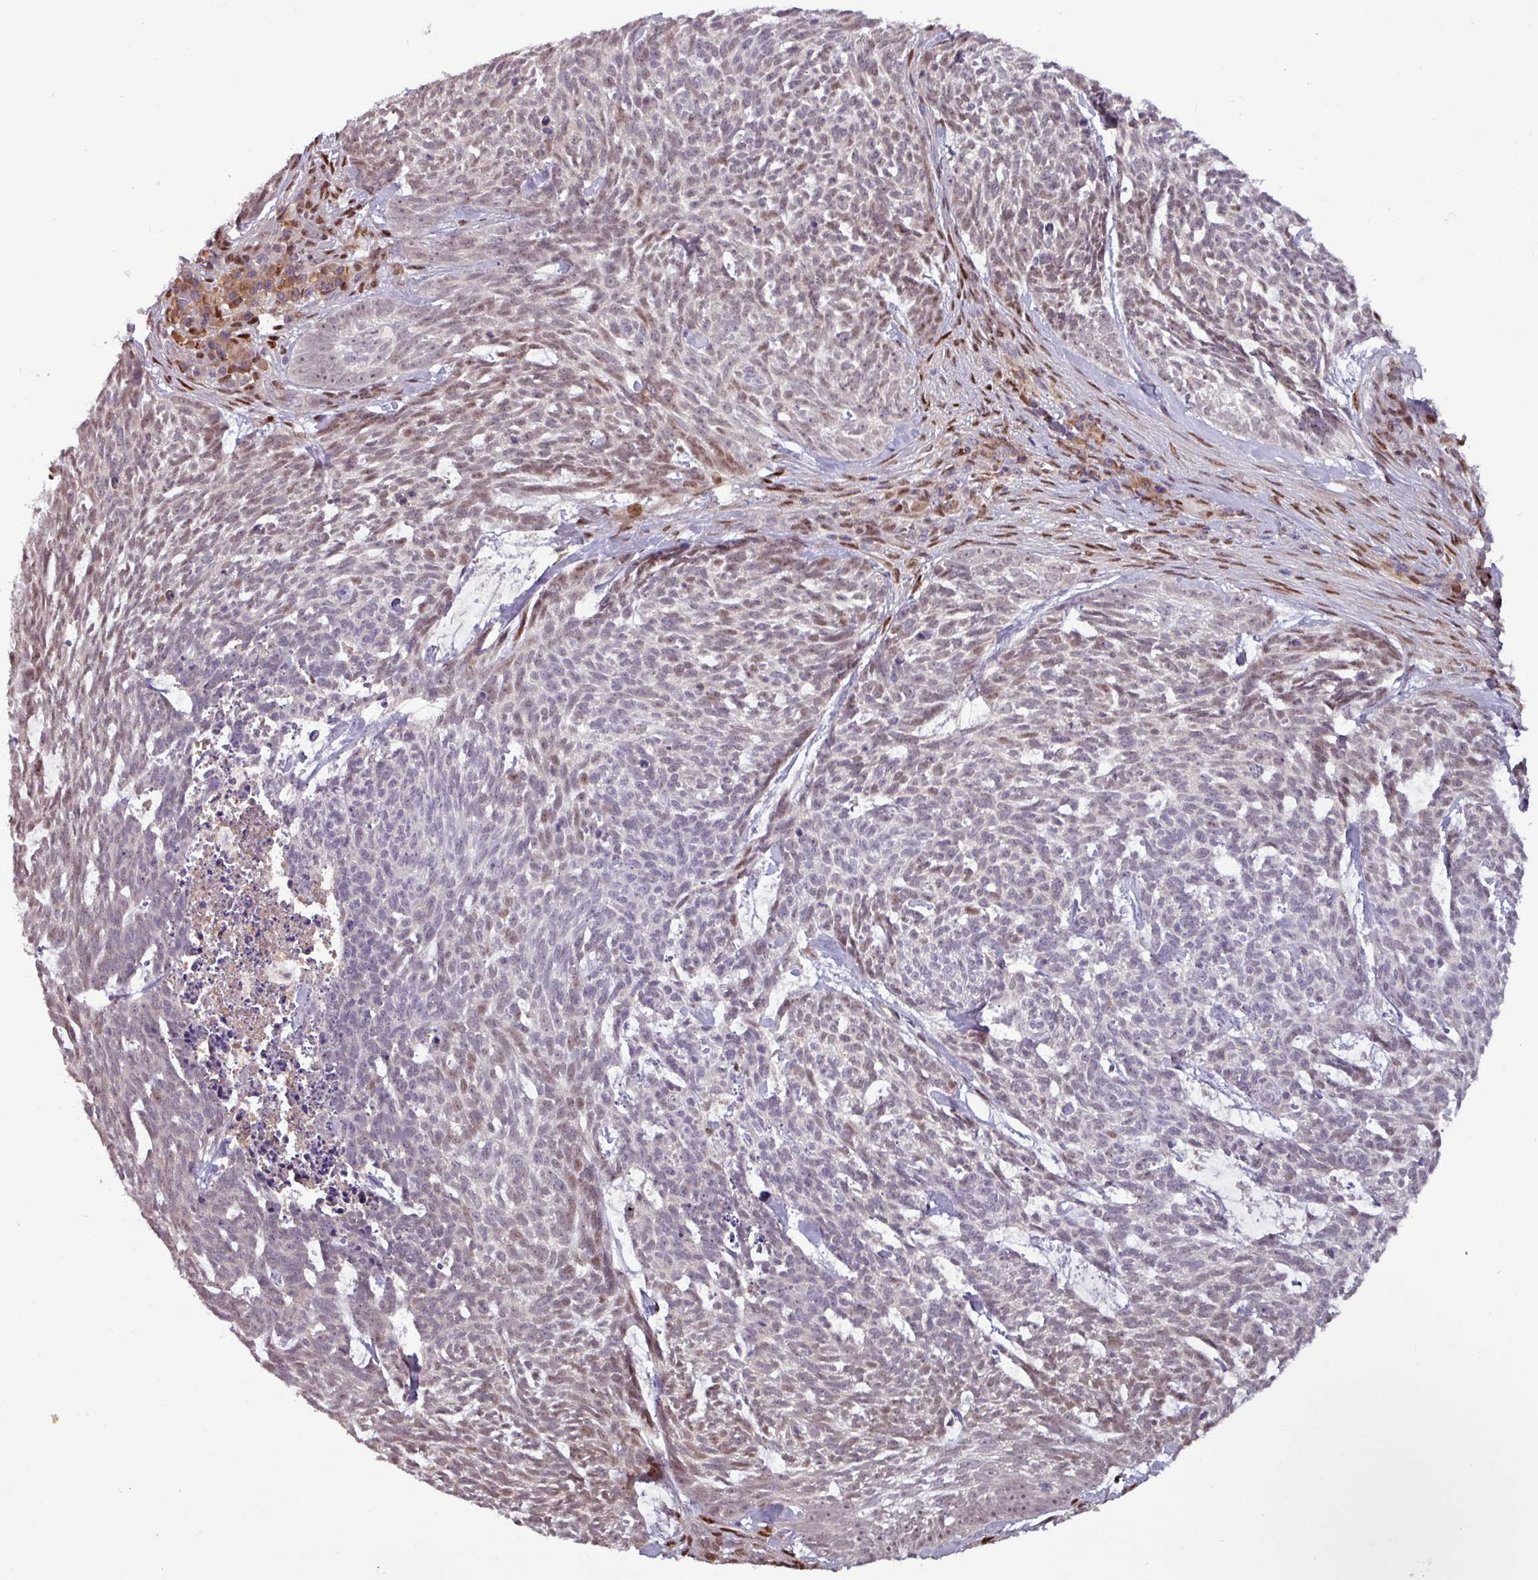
{"staining": {"intensity": "weak", "quantity": "25%-75%", "location": "nuclear"}, "tissue": "skin cancer", "cell_type": "Tumor cells", "image_type": "cancer", "snomed": [{"axis": "morphology", "description": "Basal cell carcinoma"}, {"axis": "topography", "description": "Skin"}], "caption": "Approximately 25%-75% of tumor cells in human basal cell carcinoma (skin) show weak nuclear protein expression as visualized by brown immunohistochemical staining.", "gene": "PRRX1", "patient": {"sex": "female", "age": 93}}